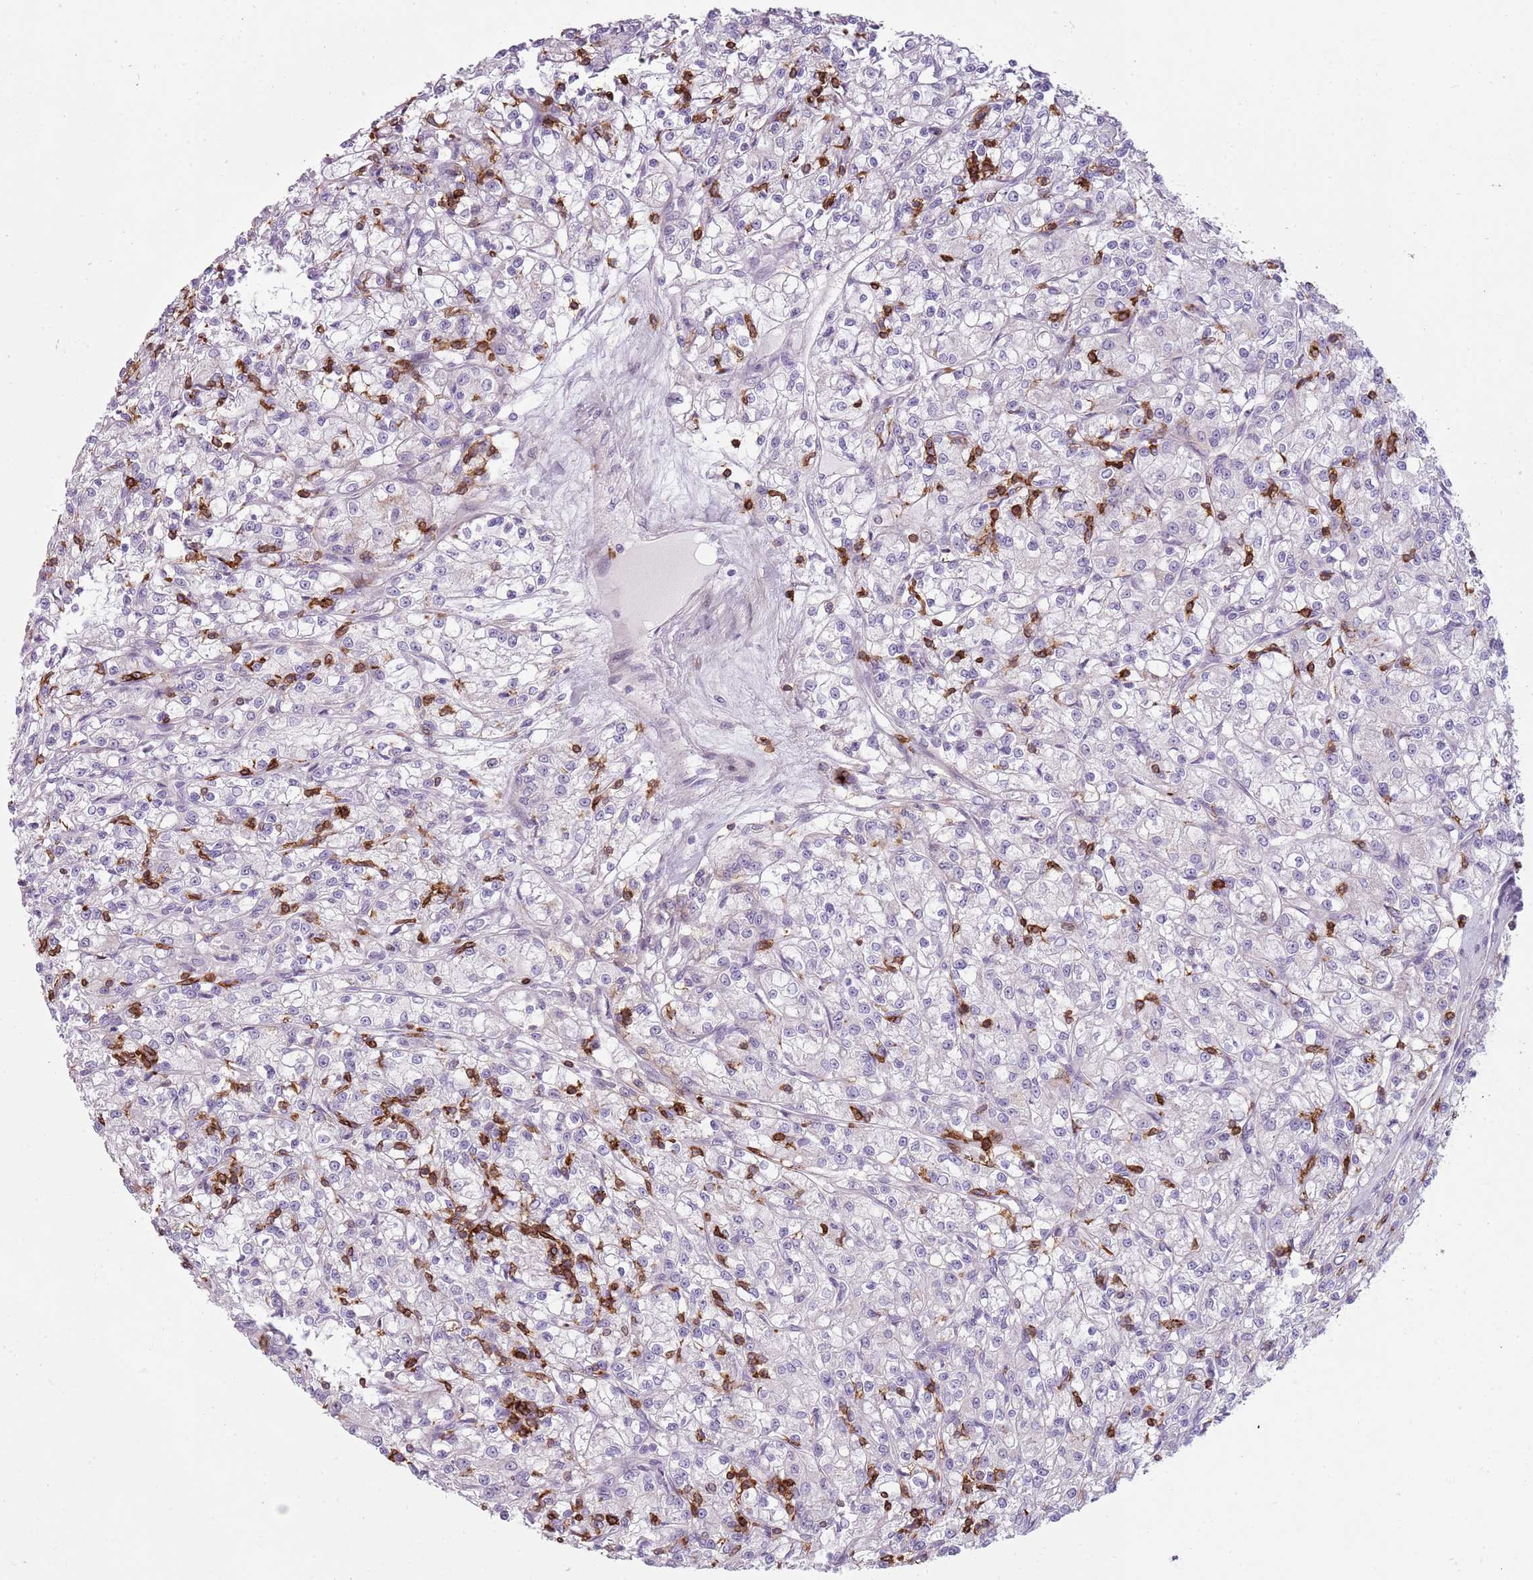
{"staining": {"intensity": "negative", "quantity": "none", "location": "none"}, "tissue": "renal cancer", "cell_type": "Tumor cells", "image_type": "cancer", "snomed": [{"axis": "morphology", "description": "Adenocarcinoma, NOS"}, {"axis": "topography", "description": "Kidney"}], "caption": "An image of renal adenocarcinoma stained for a protein shows no brown staining in tumor cells.", "gene": "ZNF583", "patient": {"sex": "female", "age": 59}}